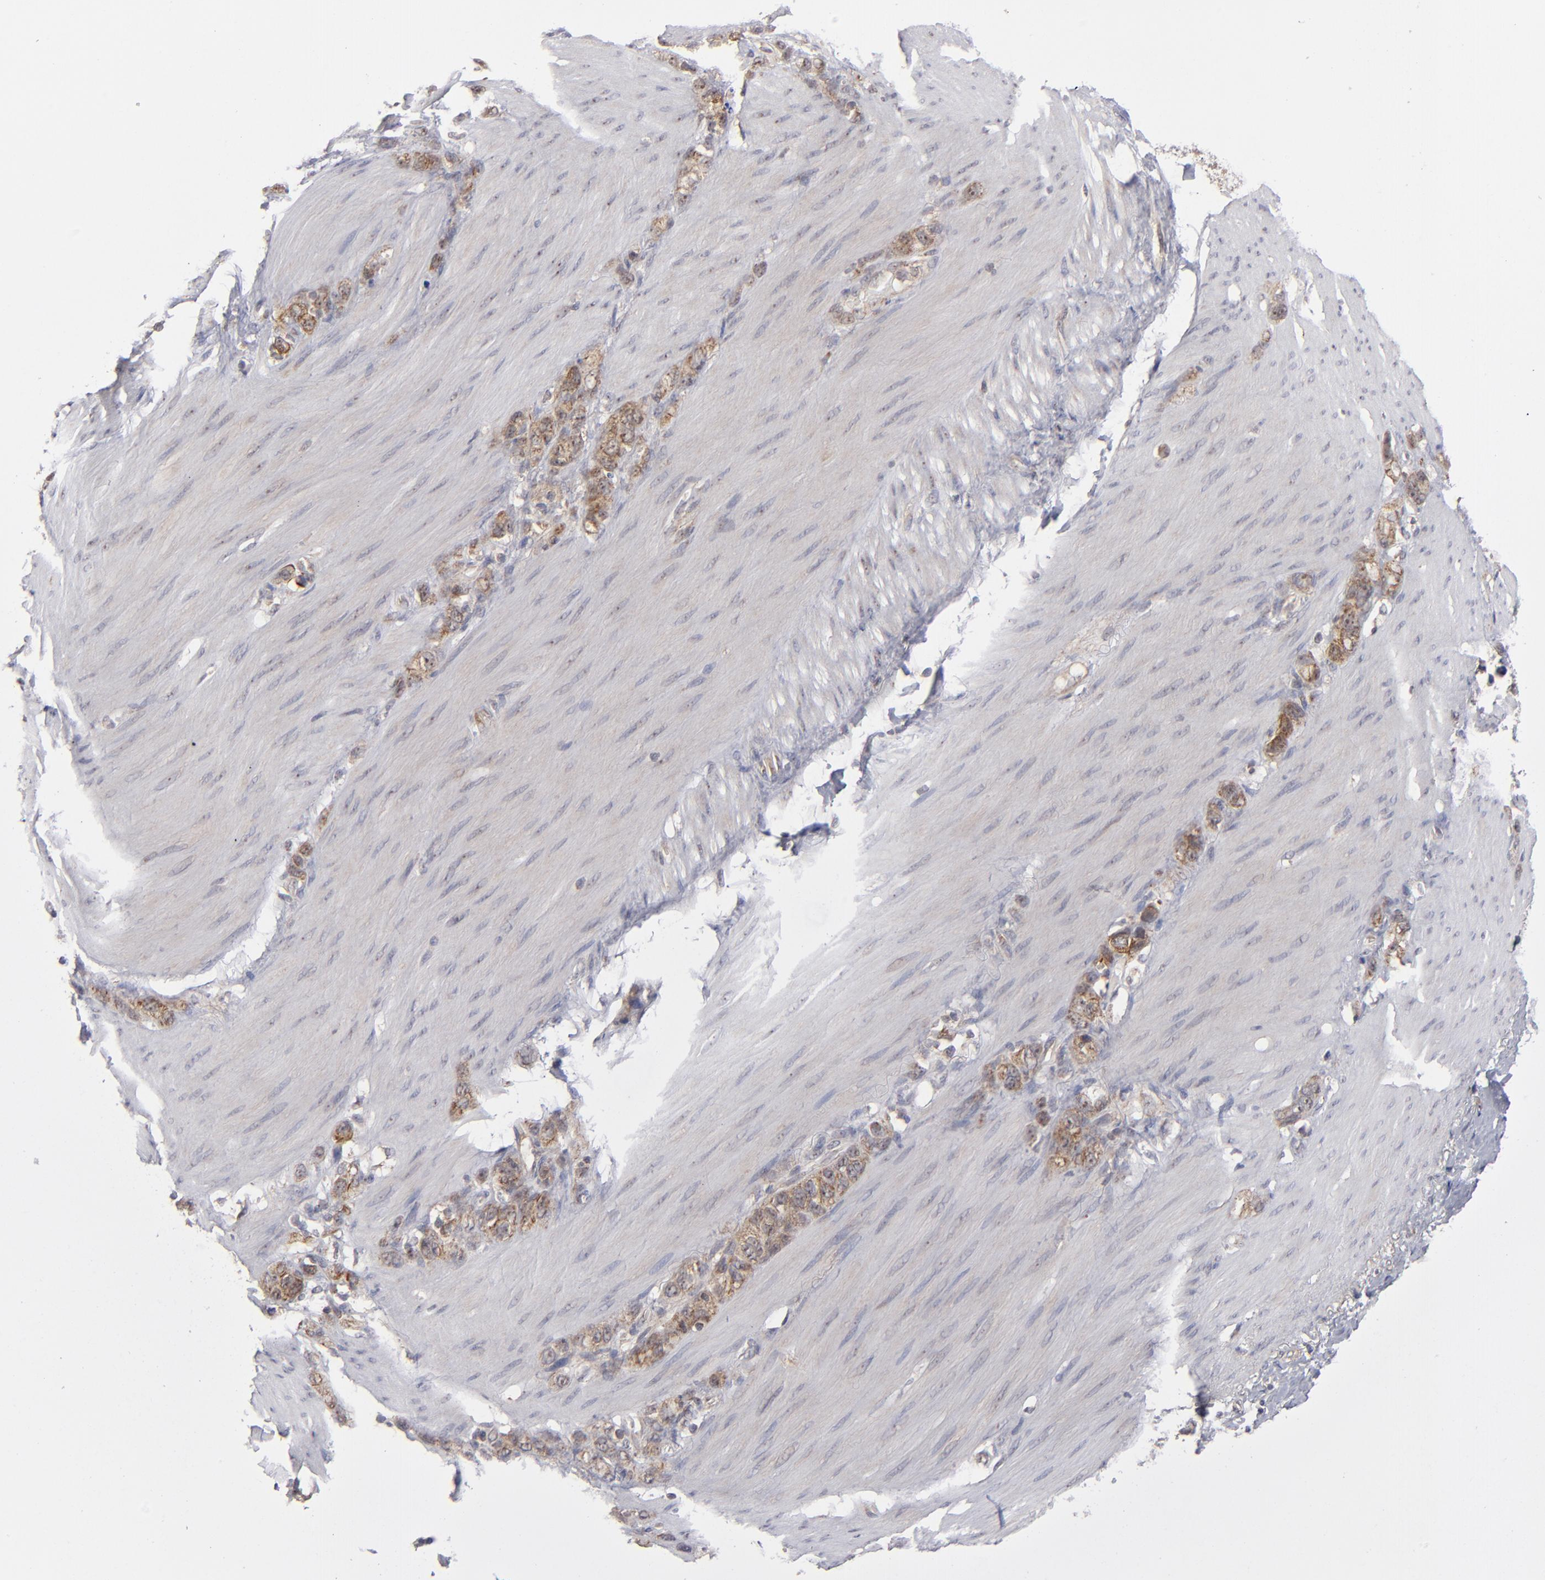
{"staining": {"intensity": "moderate", "quantity": ">75%", "location": "cytoplasmic/membranous"}, "tissue": "stomach cancer", "cell_type": "Tumor cells", "image_type": "cancer", "snomed": [{"axis": "morphology", "description": "Normal tissue, NOS"}, {"axis": "morphology", "description": "Adenocarcinoma, NOS"}, {"axis": "morphology", "description": "Adenocarcinoma, High grade"}, {"axis": "topography", "description": "Stomach, upper"}, {"axis": "topography", "description": "Stomach"}], "caption": "About >75% of tumor cells in stomach cancer show moderate cytoplasmic/membranous protein staining as visualized by brown immunohistochemical staining.", "gene": "GLCCI1", "patient": {"sex": "female", "age": 65}}